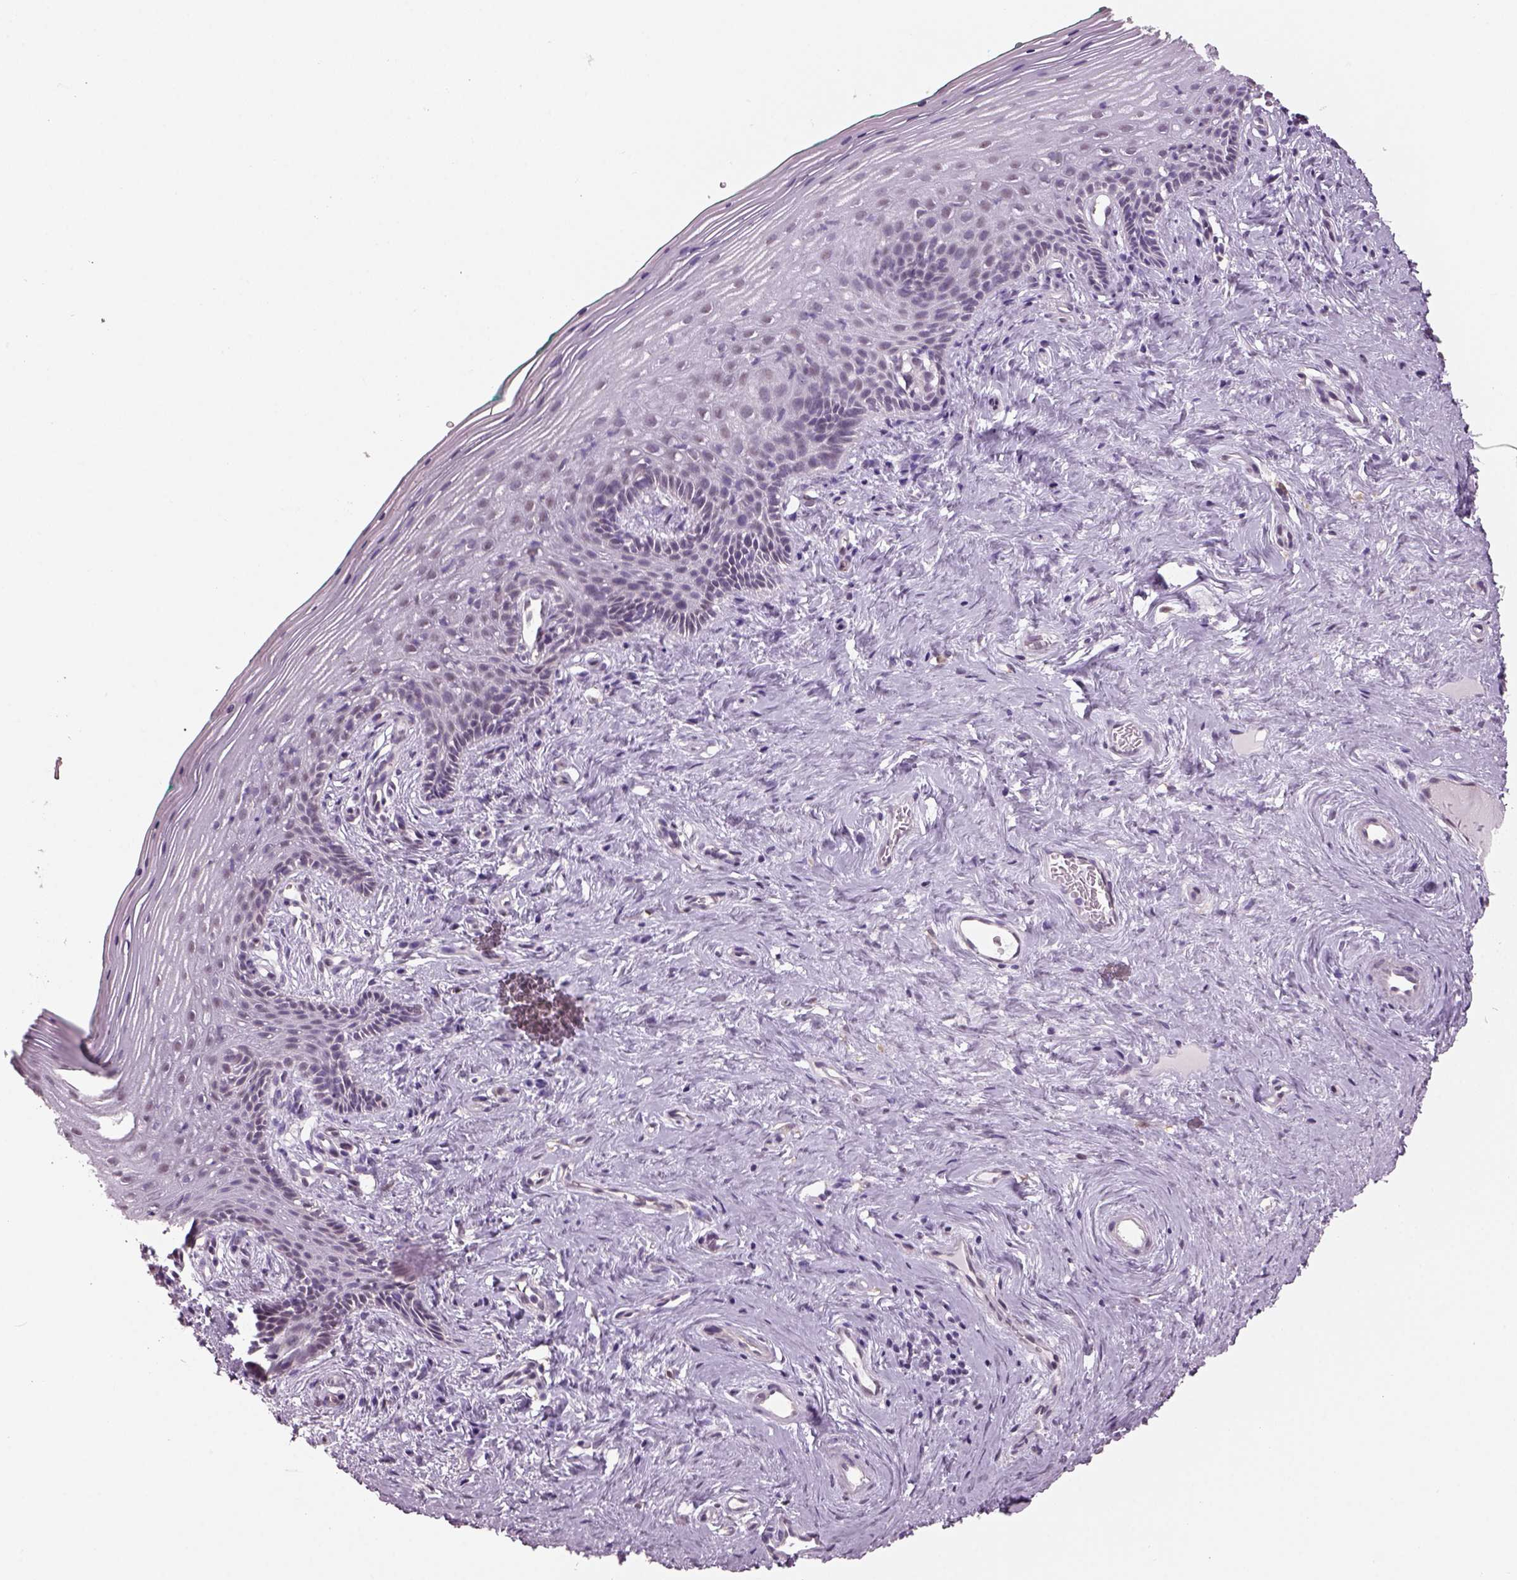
{"staining": {"intensity": "negative", "quantity": "none", "location": "none"}, "tissue": "vagina", "cell_type": "Squamous epithelial cells", "image_type": "normal", "snomed": [{"axis": "morphology", "description": "Normal tissue, NOS"}, {"axis": "topography", "description": "Vagina"}], "caption": "This image is of benign vagina stained with immunohistochemistry (IHC) to label a protein in brown with the nuclei are counter-stained blue. There is no expression in squamous epithelial cells.", "gene": "NAT8B", "patient": {"sex": "female", "age": 45}}